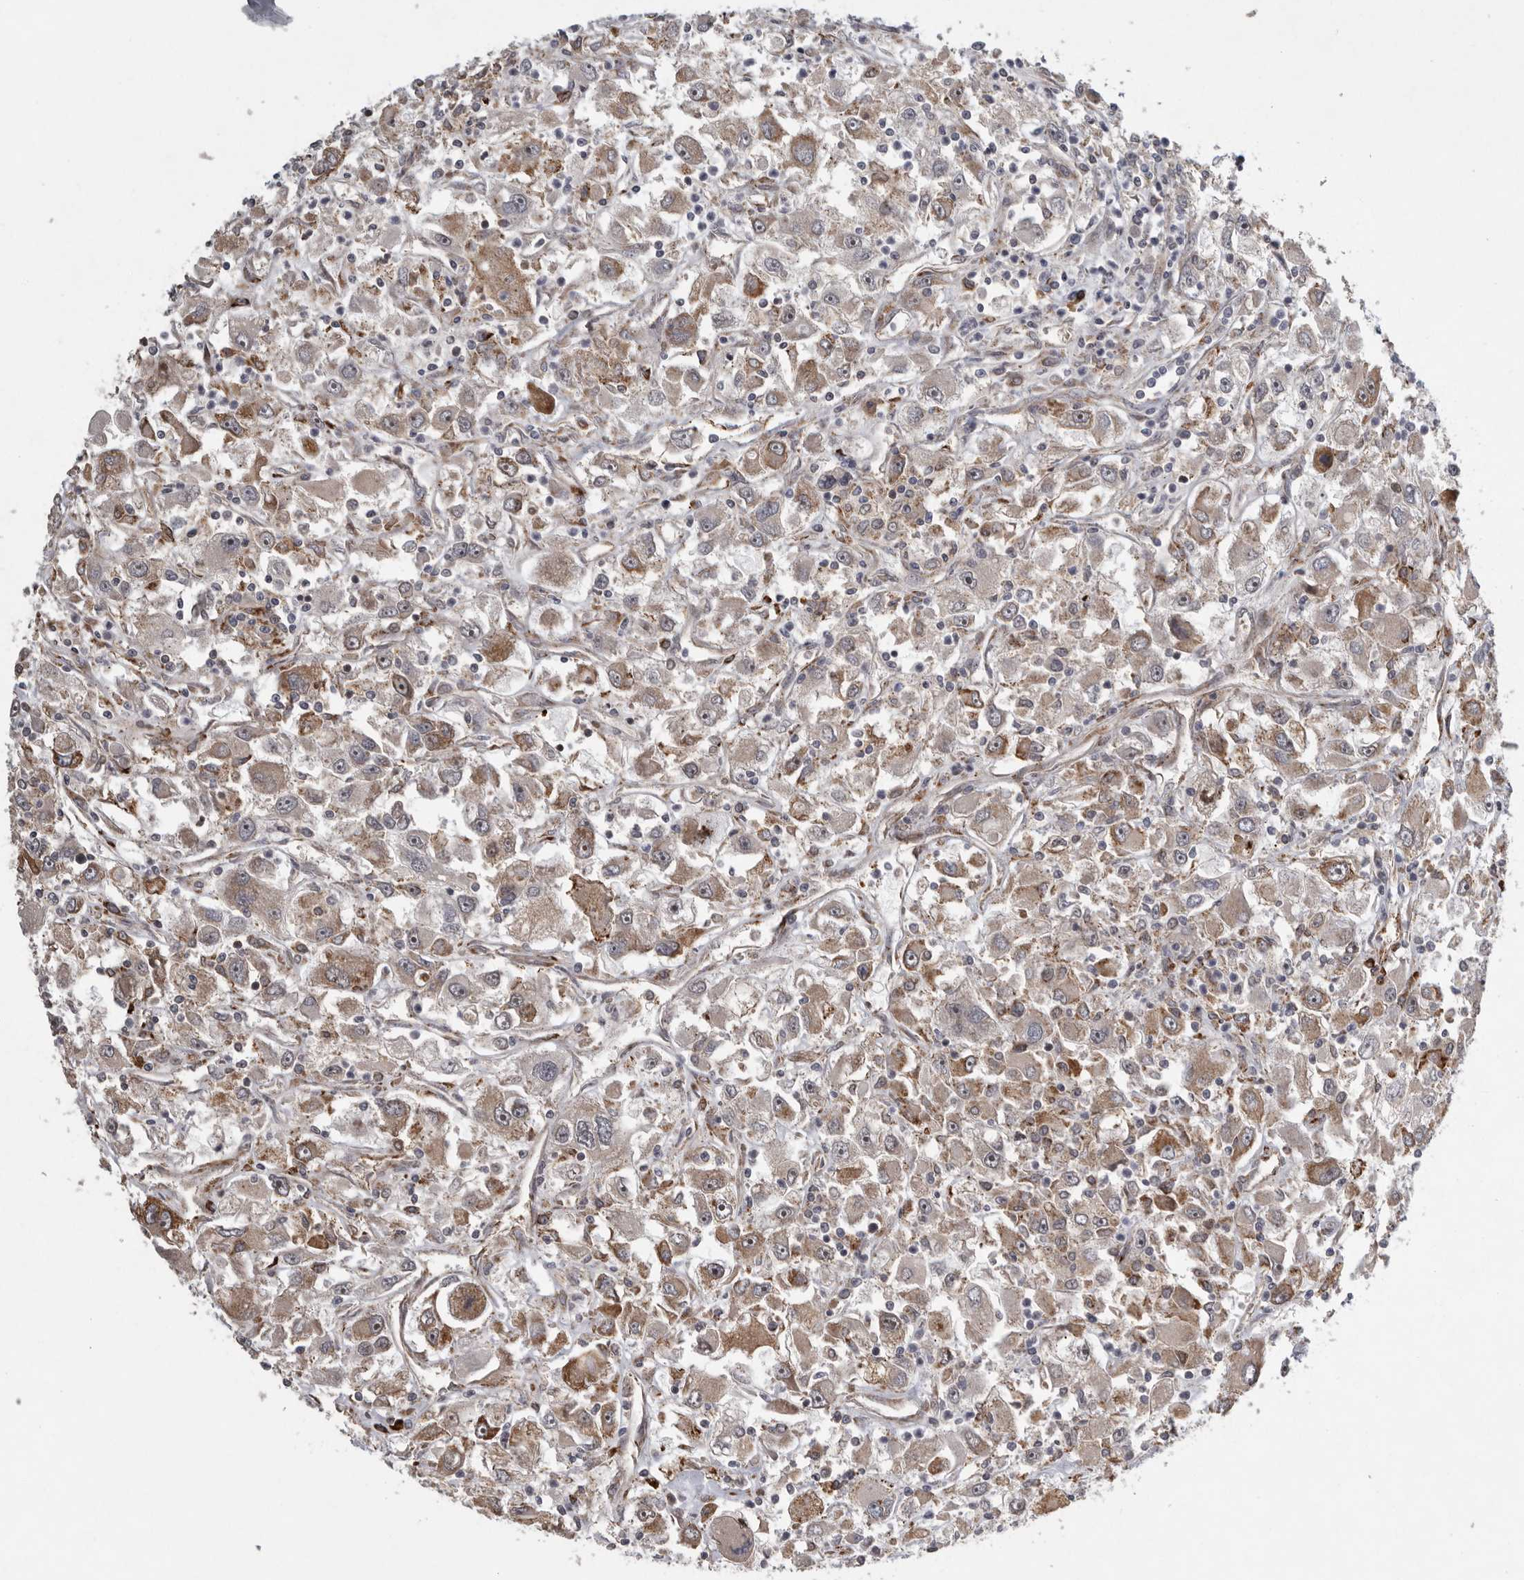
{"staining": {"intensity": "weak", "quantity": ">75%", "location": "cytoplasmic/membranous"}, "tissue": "renal cancer", "cell_type": "Tumor cells", "image_type": "cancer", "snomed": [{"axis": "morphology", "description": "Adenocarcinoma, NOS"}, {"axis": "topography", "description": "Kidney"}], "caption": "IHC (DAB (3,3'-diaminobenzidine)) staining of renal adenocarcinoma displays weak cytoplasmic/membranous protein staining in approximately >75% of tumor cells. (brown staining indicates protein expression, while blue staining denotes nuclei).", "gene": "MPDZ", "patient": {"sex": "female", "age": 52}}